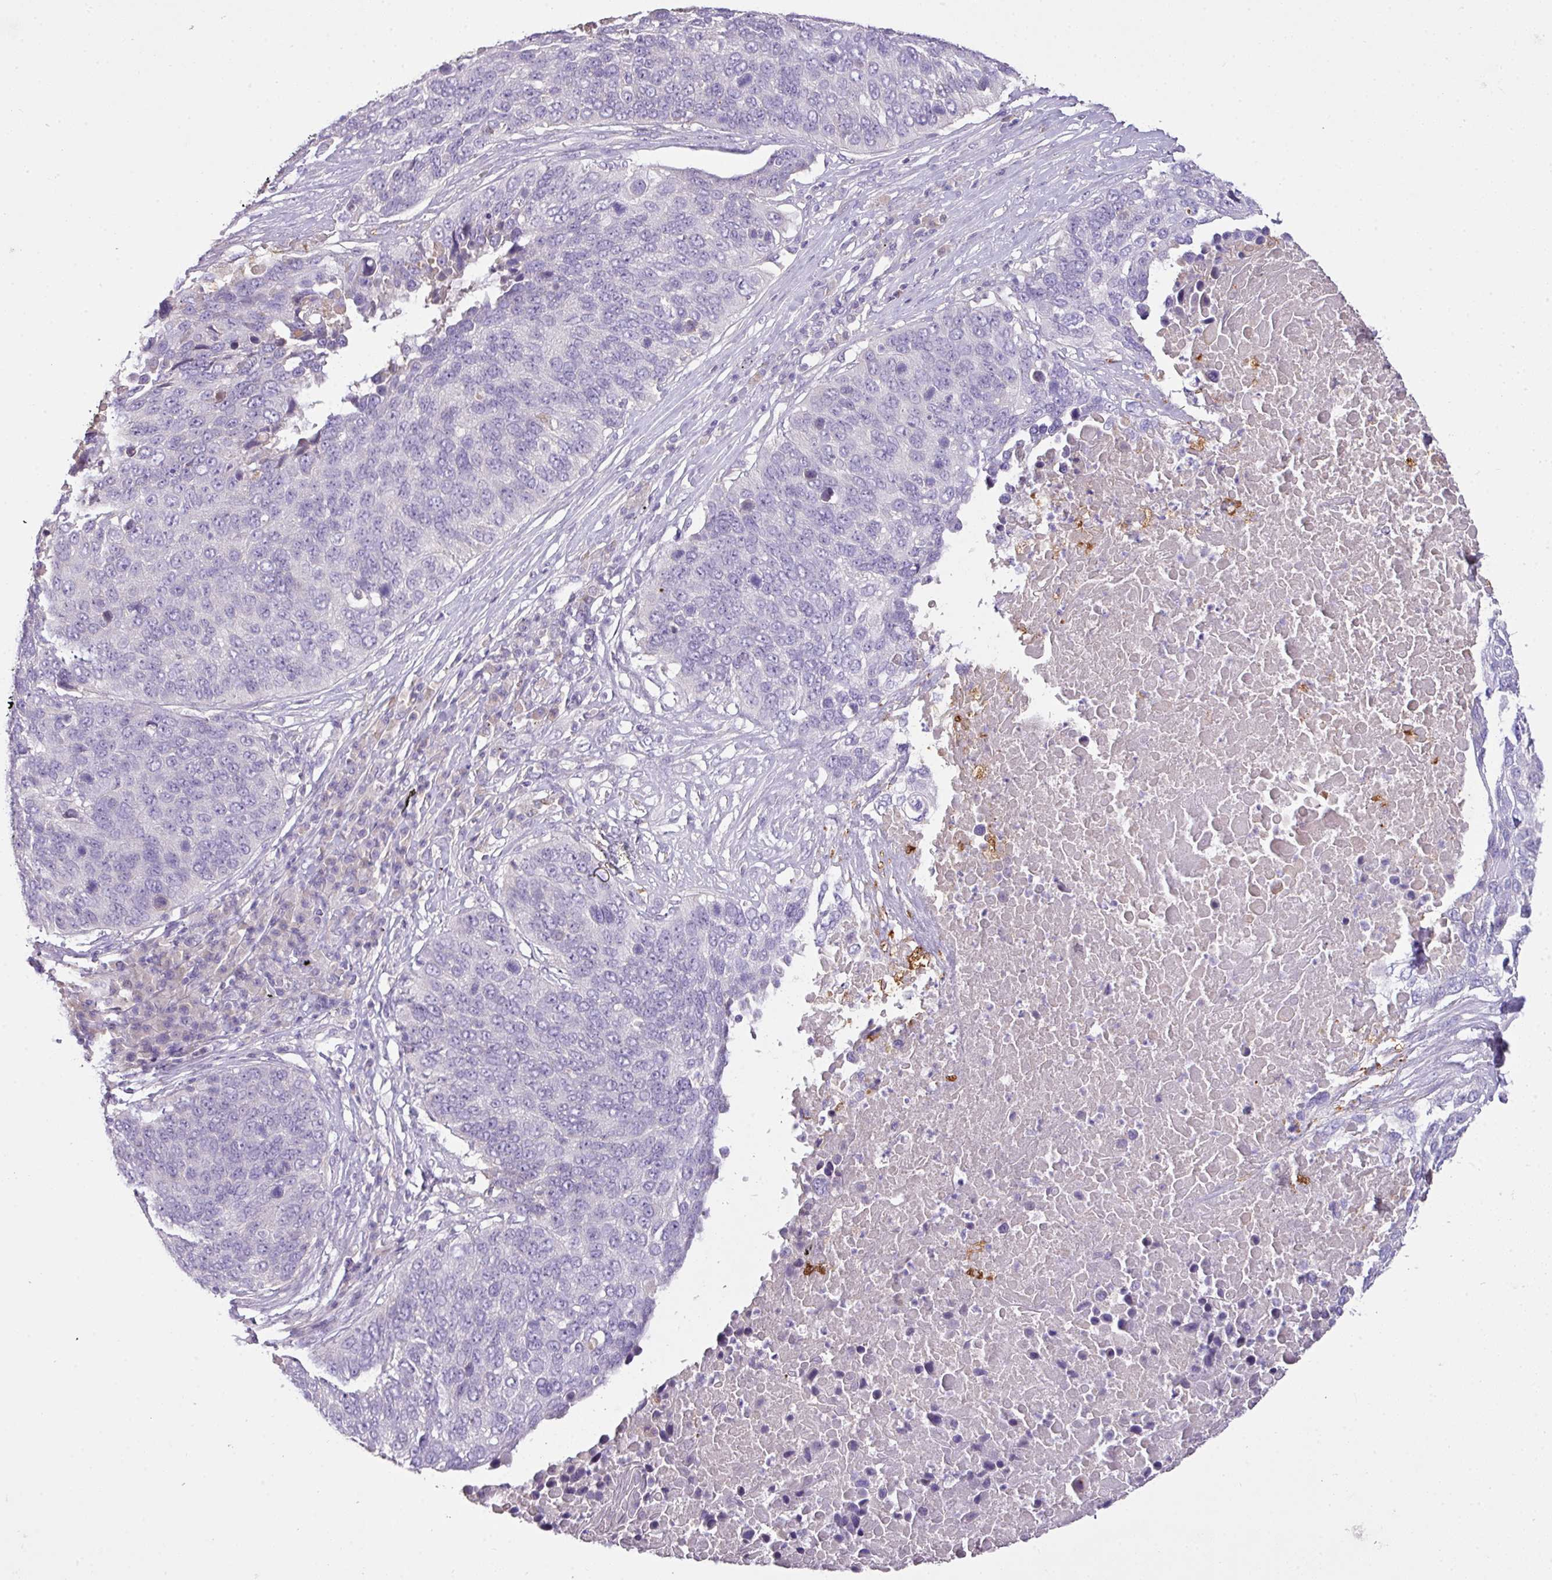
{"staining": {"intensity": "negative", "quantity": "none", "location": "none"}, "tissue": "lung cancer", "cell_type": "Tumor cells", "image_type": "cancer", "snomed": [{"axis": "morphology", "description": "Squamous cell carcinoma, NOS"}, {"axis": "topography", "description": "Lung"}], "caption": "Tumor cells are negative for protein expression in human lung cancer.", "gene": "OR6C6", "patient": {"sex": "male", "age": 66}}